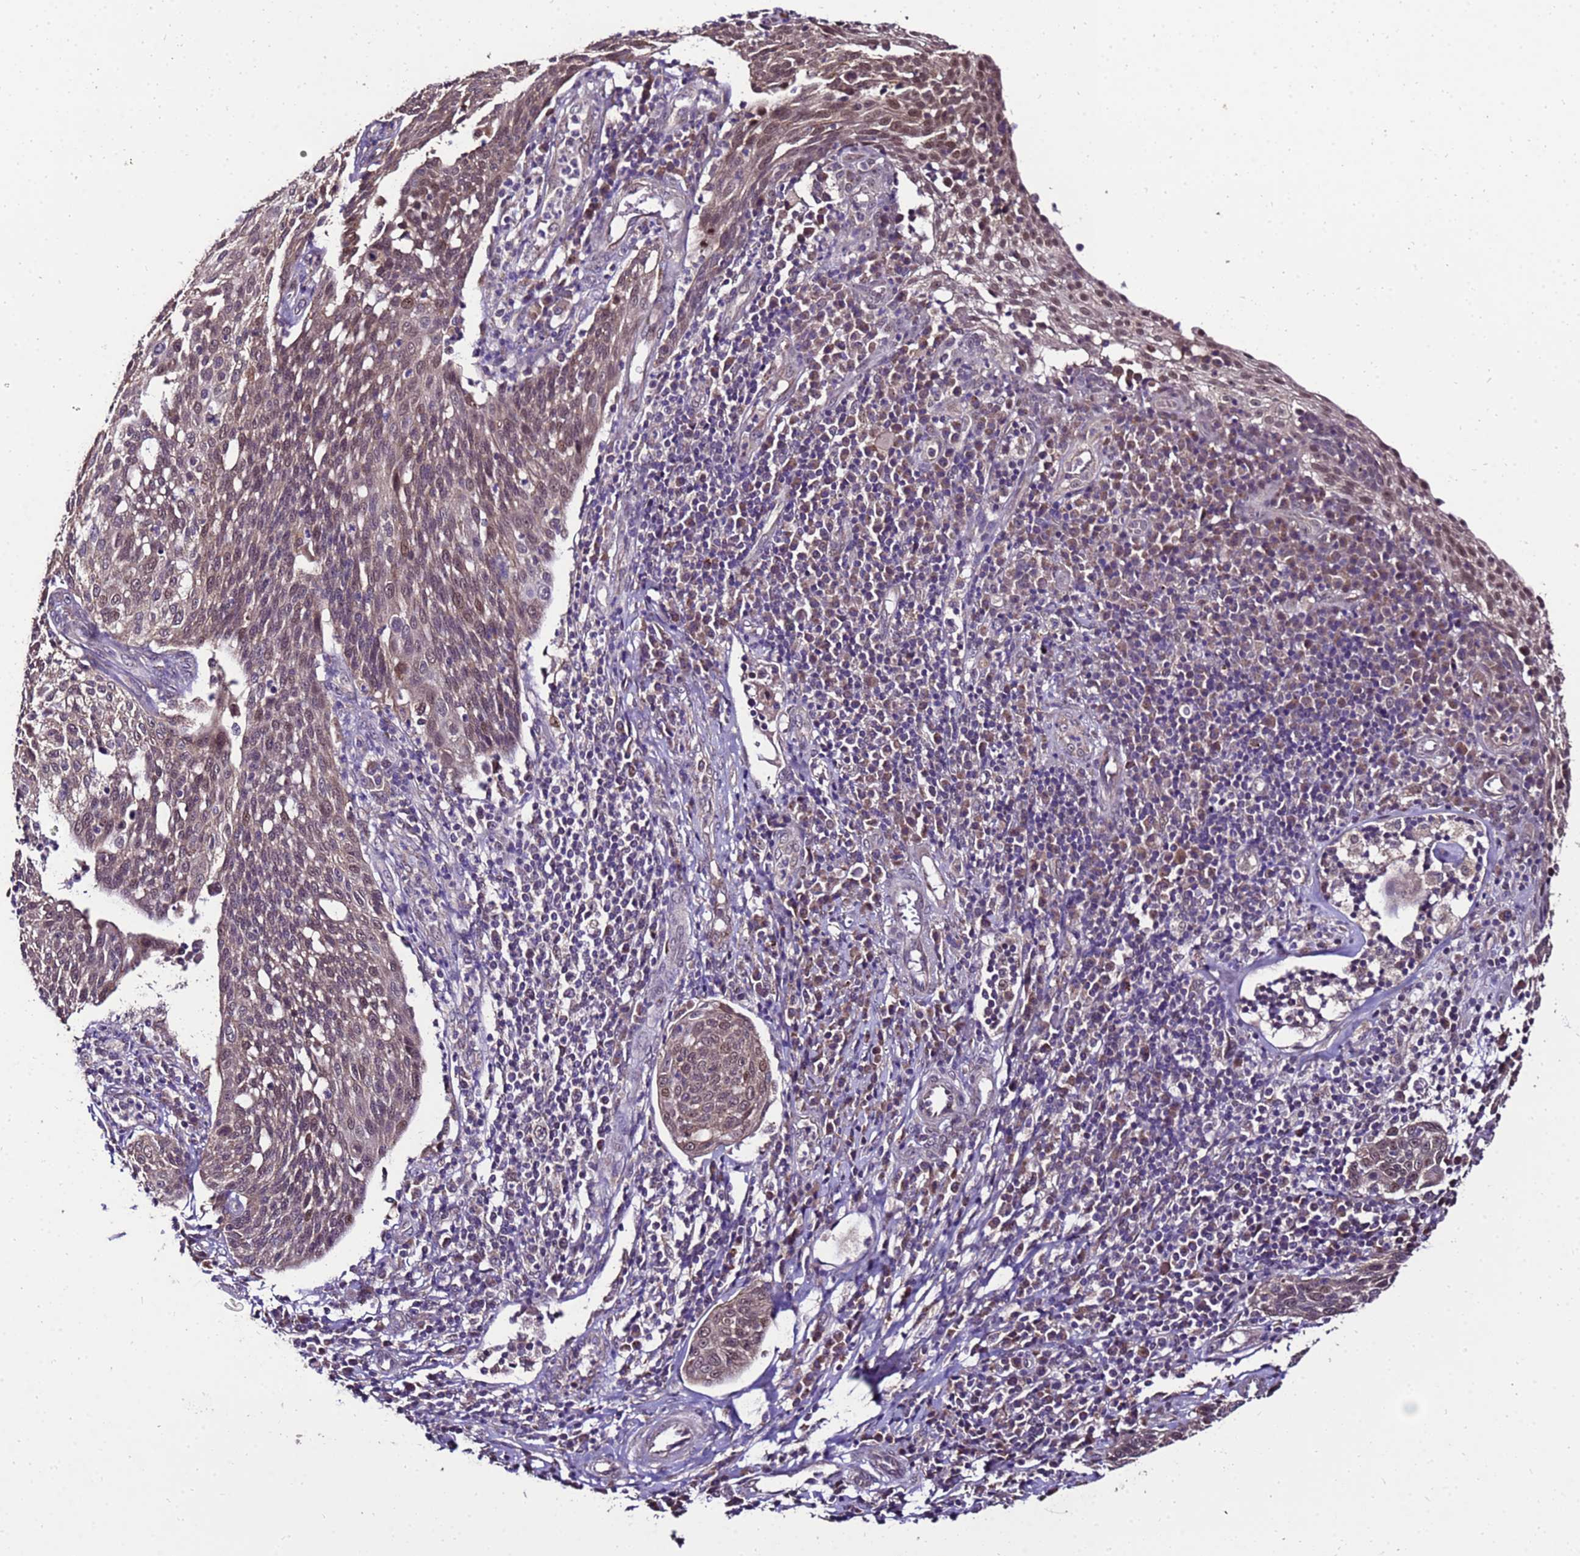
{"staining": {"intensity": "moderate", "quantity": "<25%", "location": "cytoplasmic/membranous,nuclear"}, "tissue": "cervical cancer", "cell_type": "Tumor cells", "image_type": "cancer", "snomed": [{"axis": "morphology", "description": "Squamous cell carcinoma, NOS"}, {"axis": "topography", "description": "Cervix"}], "caption": "This micrograph reveals immunohistochemistry staining of squamous cell carcinoma (cervical), with low moderate cytoplasmic/membranous and nuclear expression in approximately <25% of tumor cells.", "gene": "ZNF329", "patient": {"sex": "female", "age": 34}}